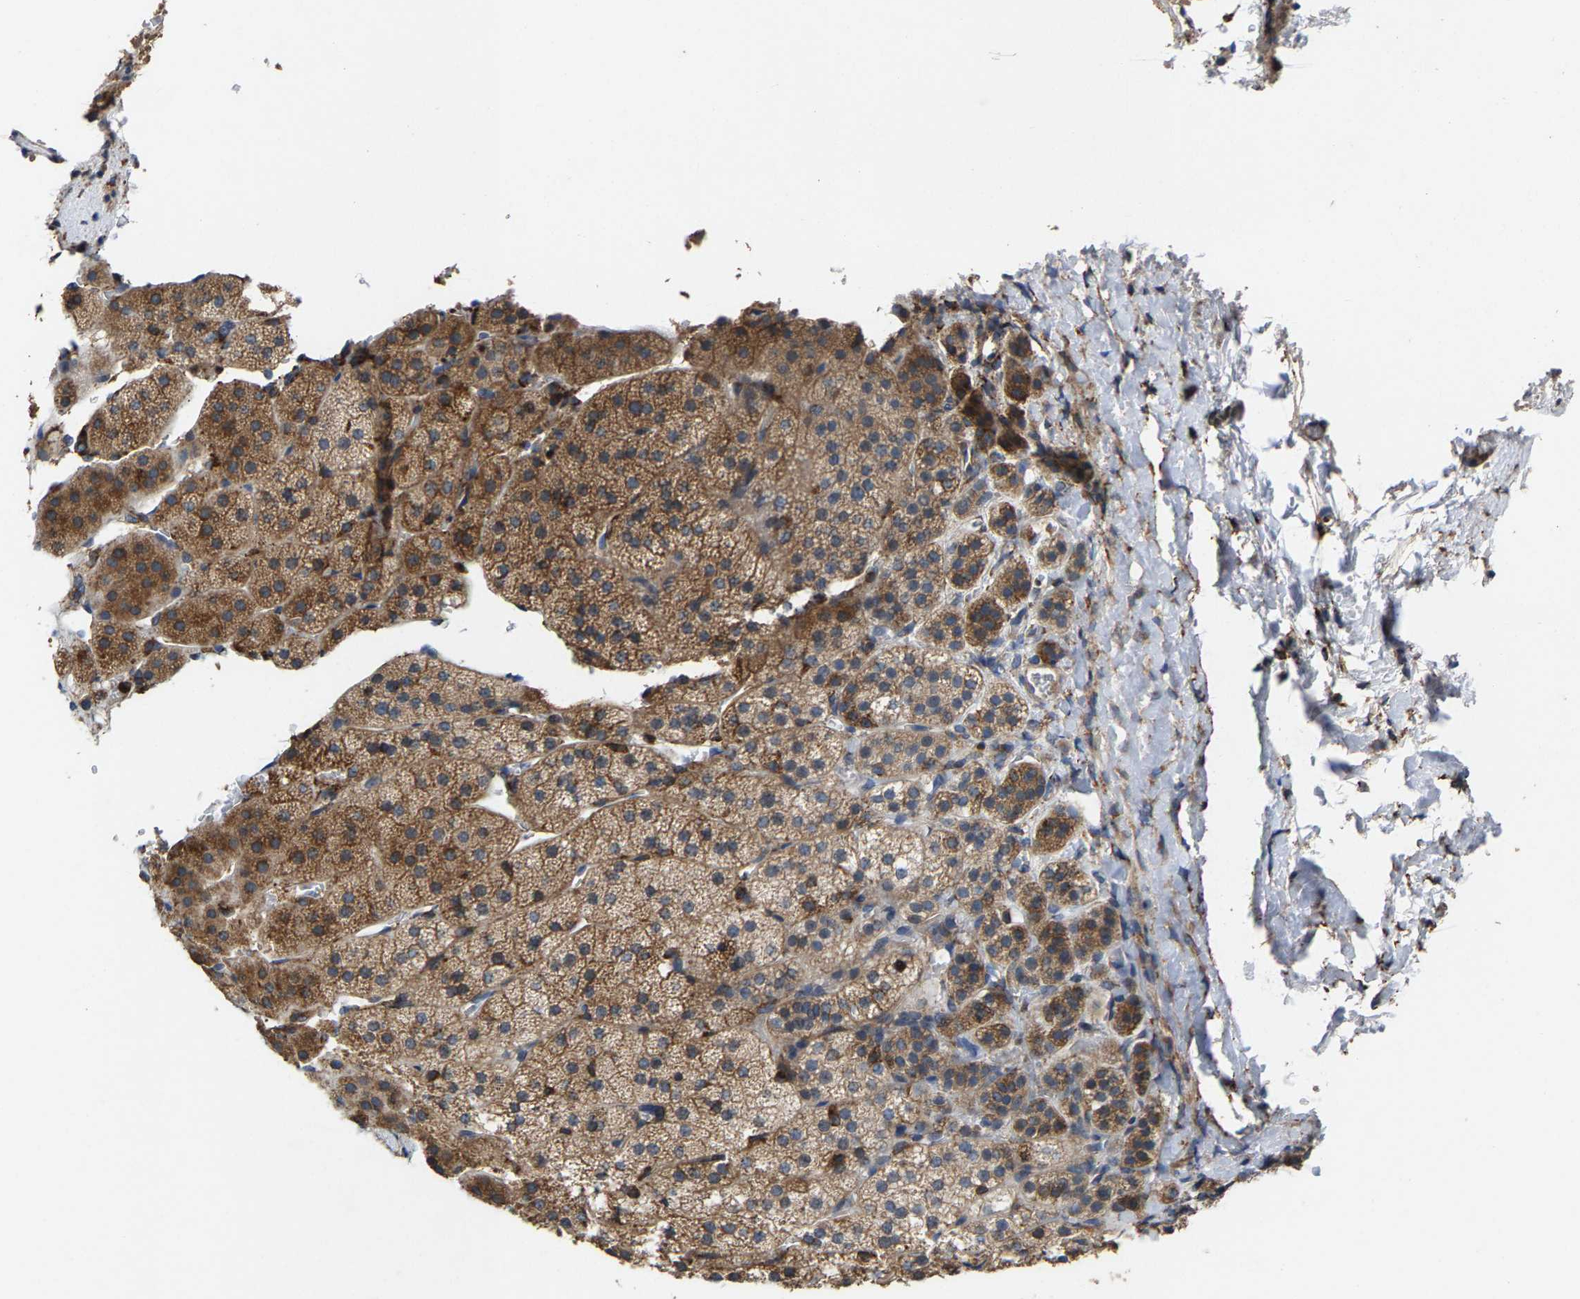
{"staining": {"intensity": "moderate", "quantity": ">75%", "location": "cytoplasmic/membranous"}, "tissue": "adrenal gland", "cell_type": "Glandular cells", "image_type": "normal", "snomed": [{"axis": "morphology", "description": "Normal tissue, NOS"}, {"axis": "topography", "description": "Adrenal gland"}], "caption": "Protein analysis of unremarkable adrenal gland shows moderate cytoplasmic/membranous staining in about >75% of glandular cells. (DAB (3,3'-diaminobenzidine) = brown stain, brightfield microscopy at high magnification).", "gene": "FGD3", "patient": {"sex": "female", "age": 44}}